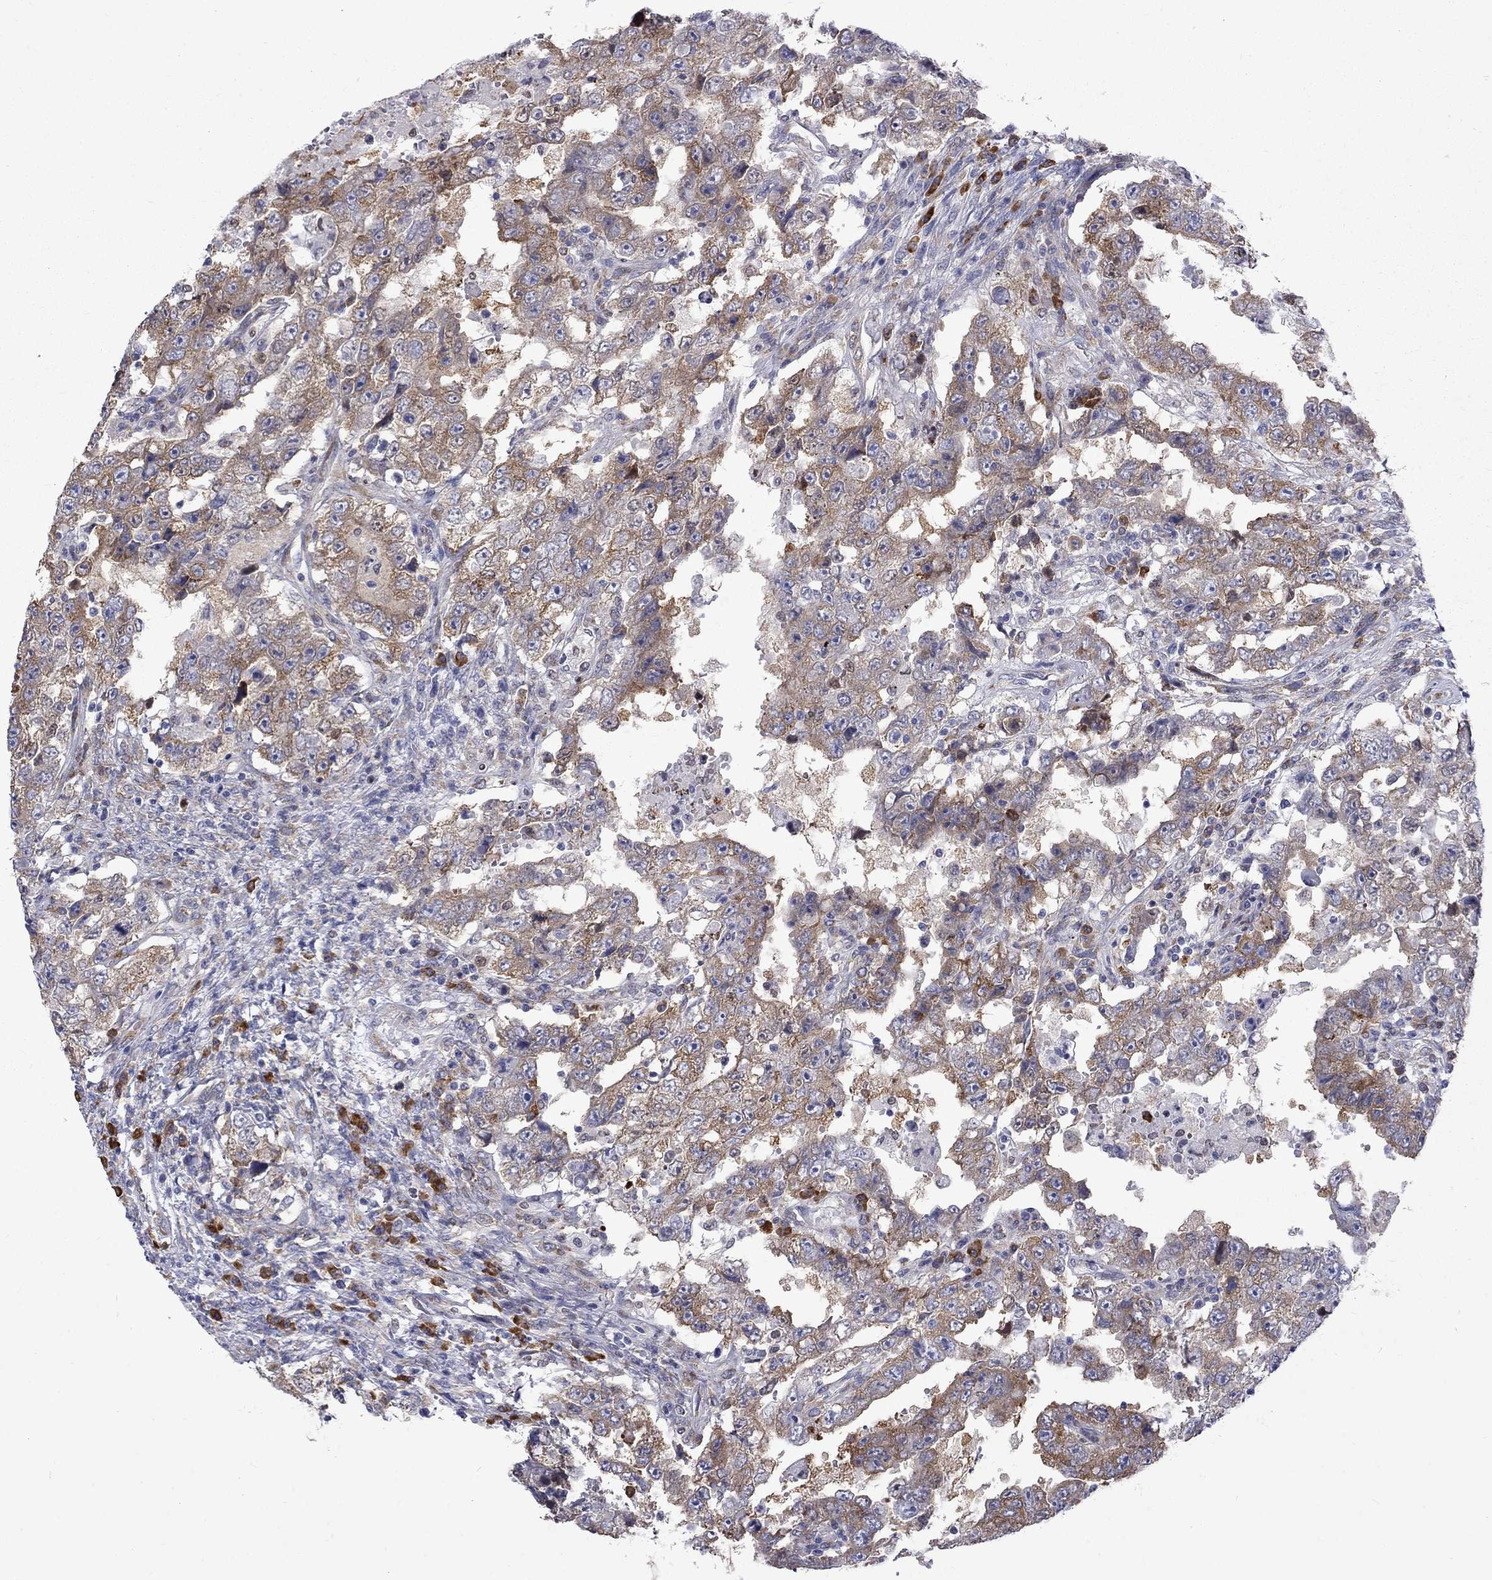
{"staining": {"intensity": "moderate", "quantity": ">75%", "location": "cytoplasmic/membranous"}, "tissue": "testis cancer", "cell_type": "Tumor cells", "image_type": "cancer", "snomed": [{"axis": "morphology", "description": "Carcinoma, Embryonal, NOS"}, {"axis": "topography", "description": "Testis"}], "caption": "Tumor cells exhibit medium levels of moderate cytoplasmic/membranous expression in about >75% of cells in human testis embryonal carcinoma.", "gene": "PABPC4", "patient": {"sex": "male", "age": 26}}